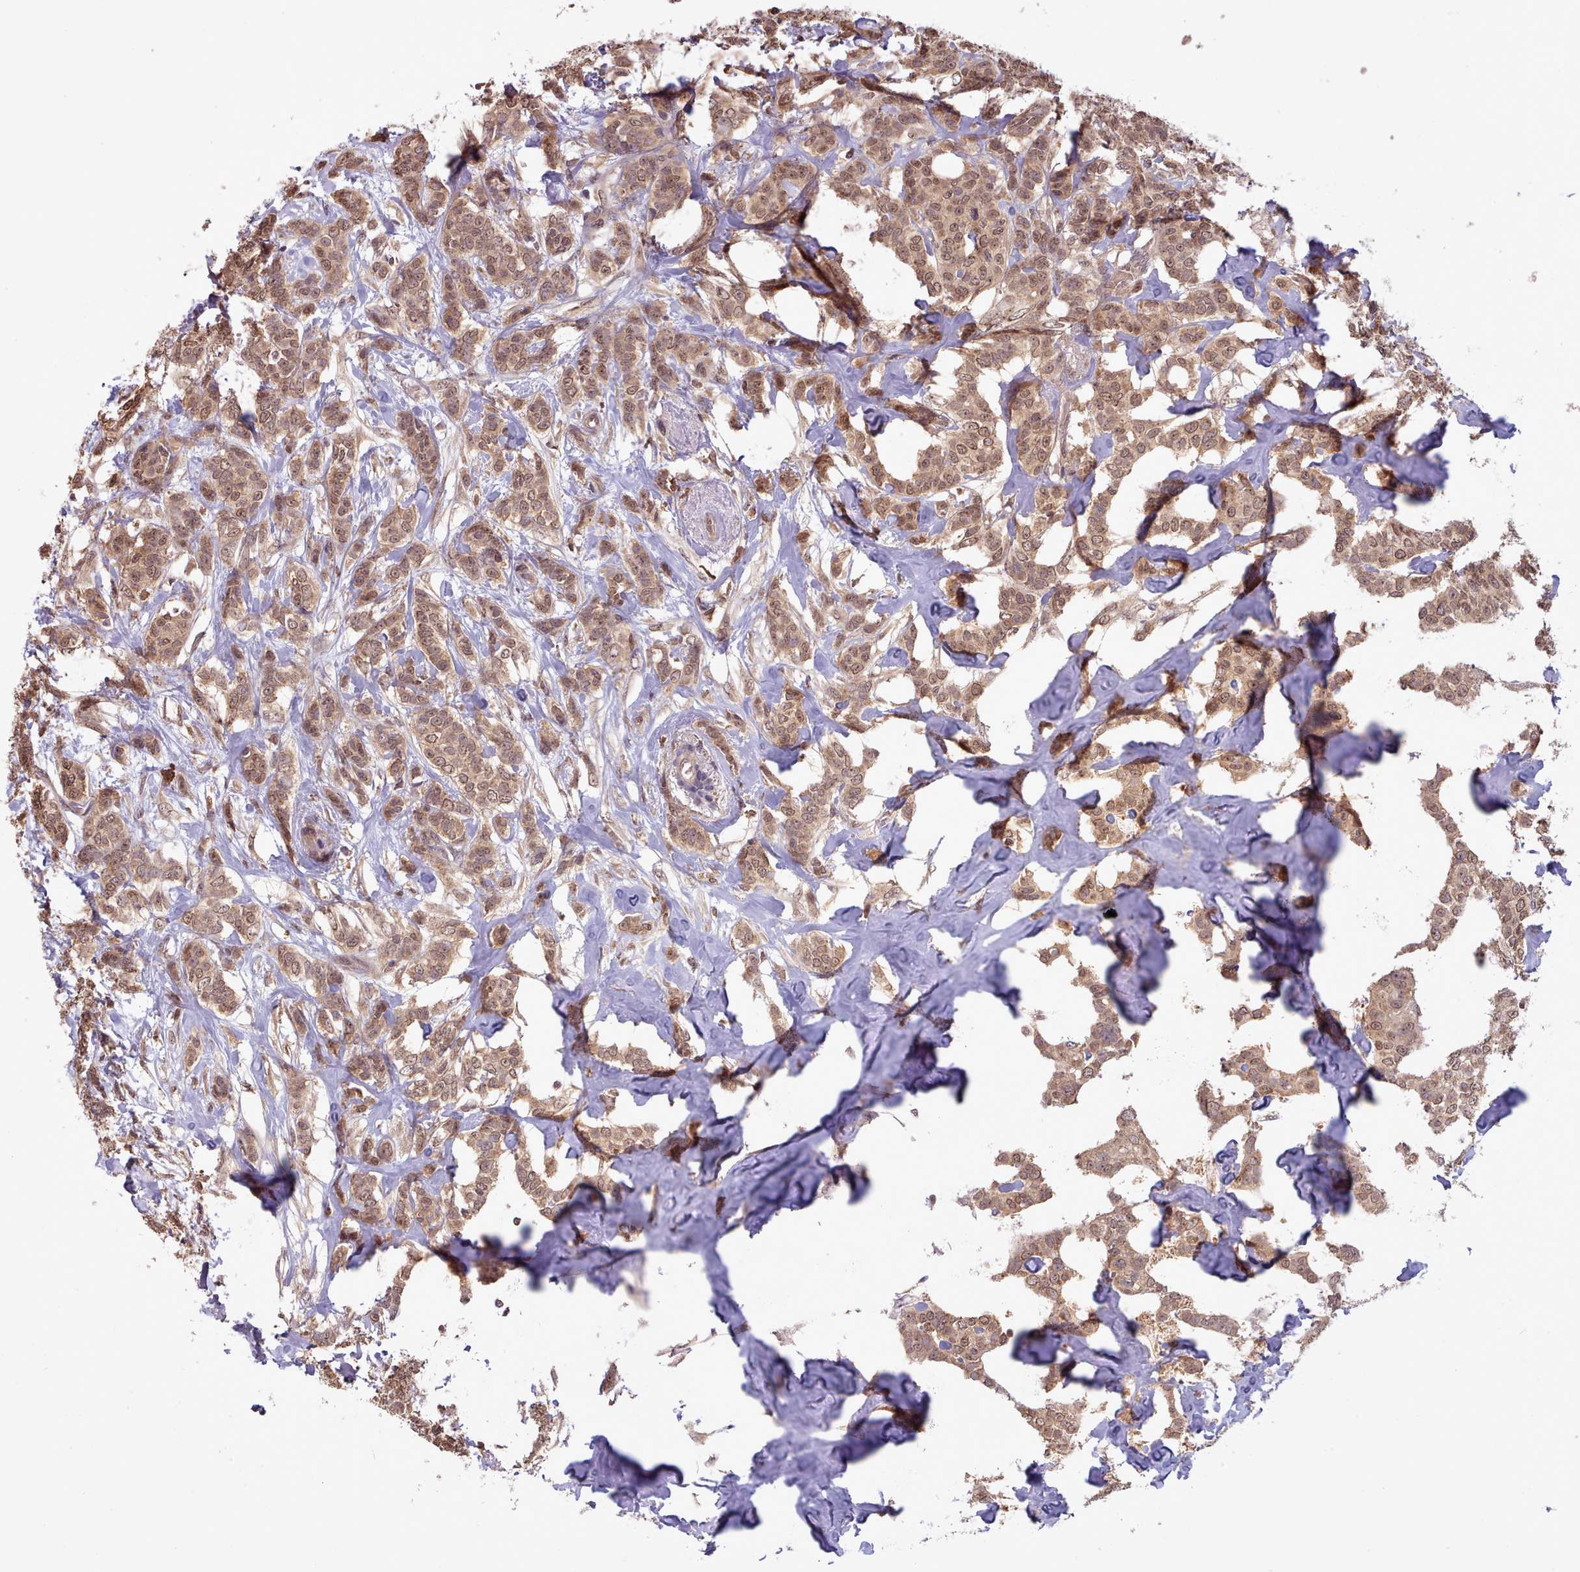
{"staining": {"intensity": "moderate", "quantity": ">75%", "location": "cytoplasmic/membranous,nuclear"}, "tissue": "breast cancer", "cell_type": "Tumor cells", "image_type": "cancer", "snomed": [{"axis": "morphology", "description": "Duct carcinoma"}, {"axis": "topography", "description": "Breast"}], "caption": "IHC staining of breast cancer (intraductal carcinoma), which shows medium levels of moderate cytoplasmic/membranous and nuclear expression in approximately >75% of tumor cells indicating moderate cytoplasmic/membranous and nuclear protein staining. The staining was performed using DAB (brown) for protein detection and nuclei were counterstained in hematoxylin (blue).", "gene": "PIP4P1", "patient": {"sex": "female", "age": 72}}